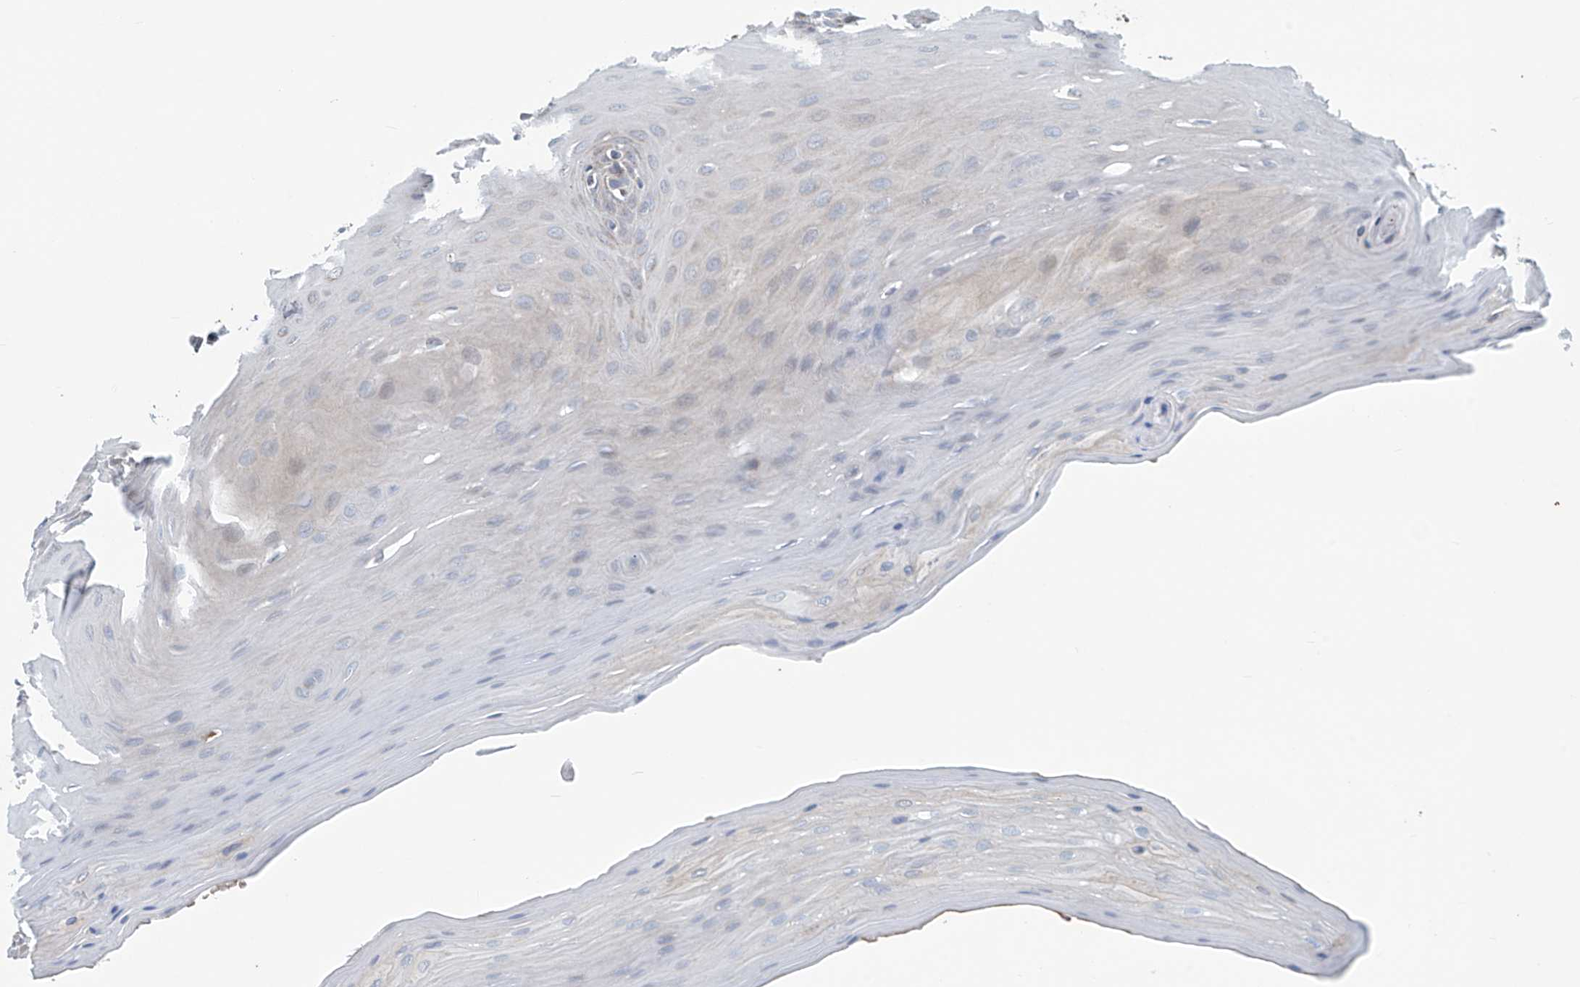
{"staining": {"intensity": "weak", "quantity": "<25%", "location": "cytoplasmic/membranous"}, "tissue": "oral mucosa", "cell_type": "Squamous epithelial cells", "image_type": "normal", "snomed": [{"axis": "morphology", "description": "Normal tissue, NOS"}, {"axis": "morphology", "description": "Squamous cell carcinoma, NOS"}, {"axis": "topography", "description": "Skeletal muscle"}, {"axis": "topography", "description": "Oral tissue"}, {"axis": "topography", "description": "Salivary gland"}, {"axis": "topography", "description": "Head-Neck"}], "caption": "DAB immunohistochemical staining of unremarkable oral mucosa displays no significant expression in squamous epithelial cells. The staining is performed using DAB brown chromogen with nuclei counter-stained in using hematoxylin.", "gene": "COMMD1", "patient": {"sex": "male", "age": 54}}